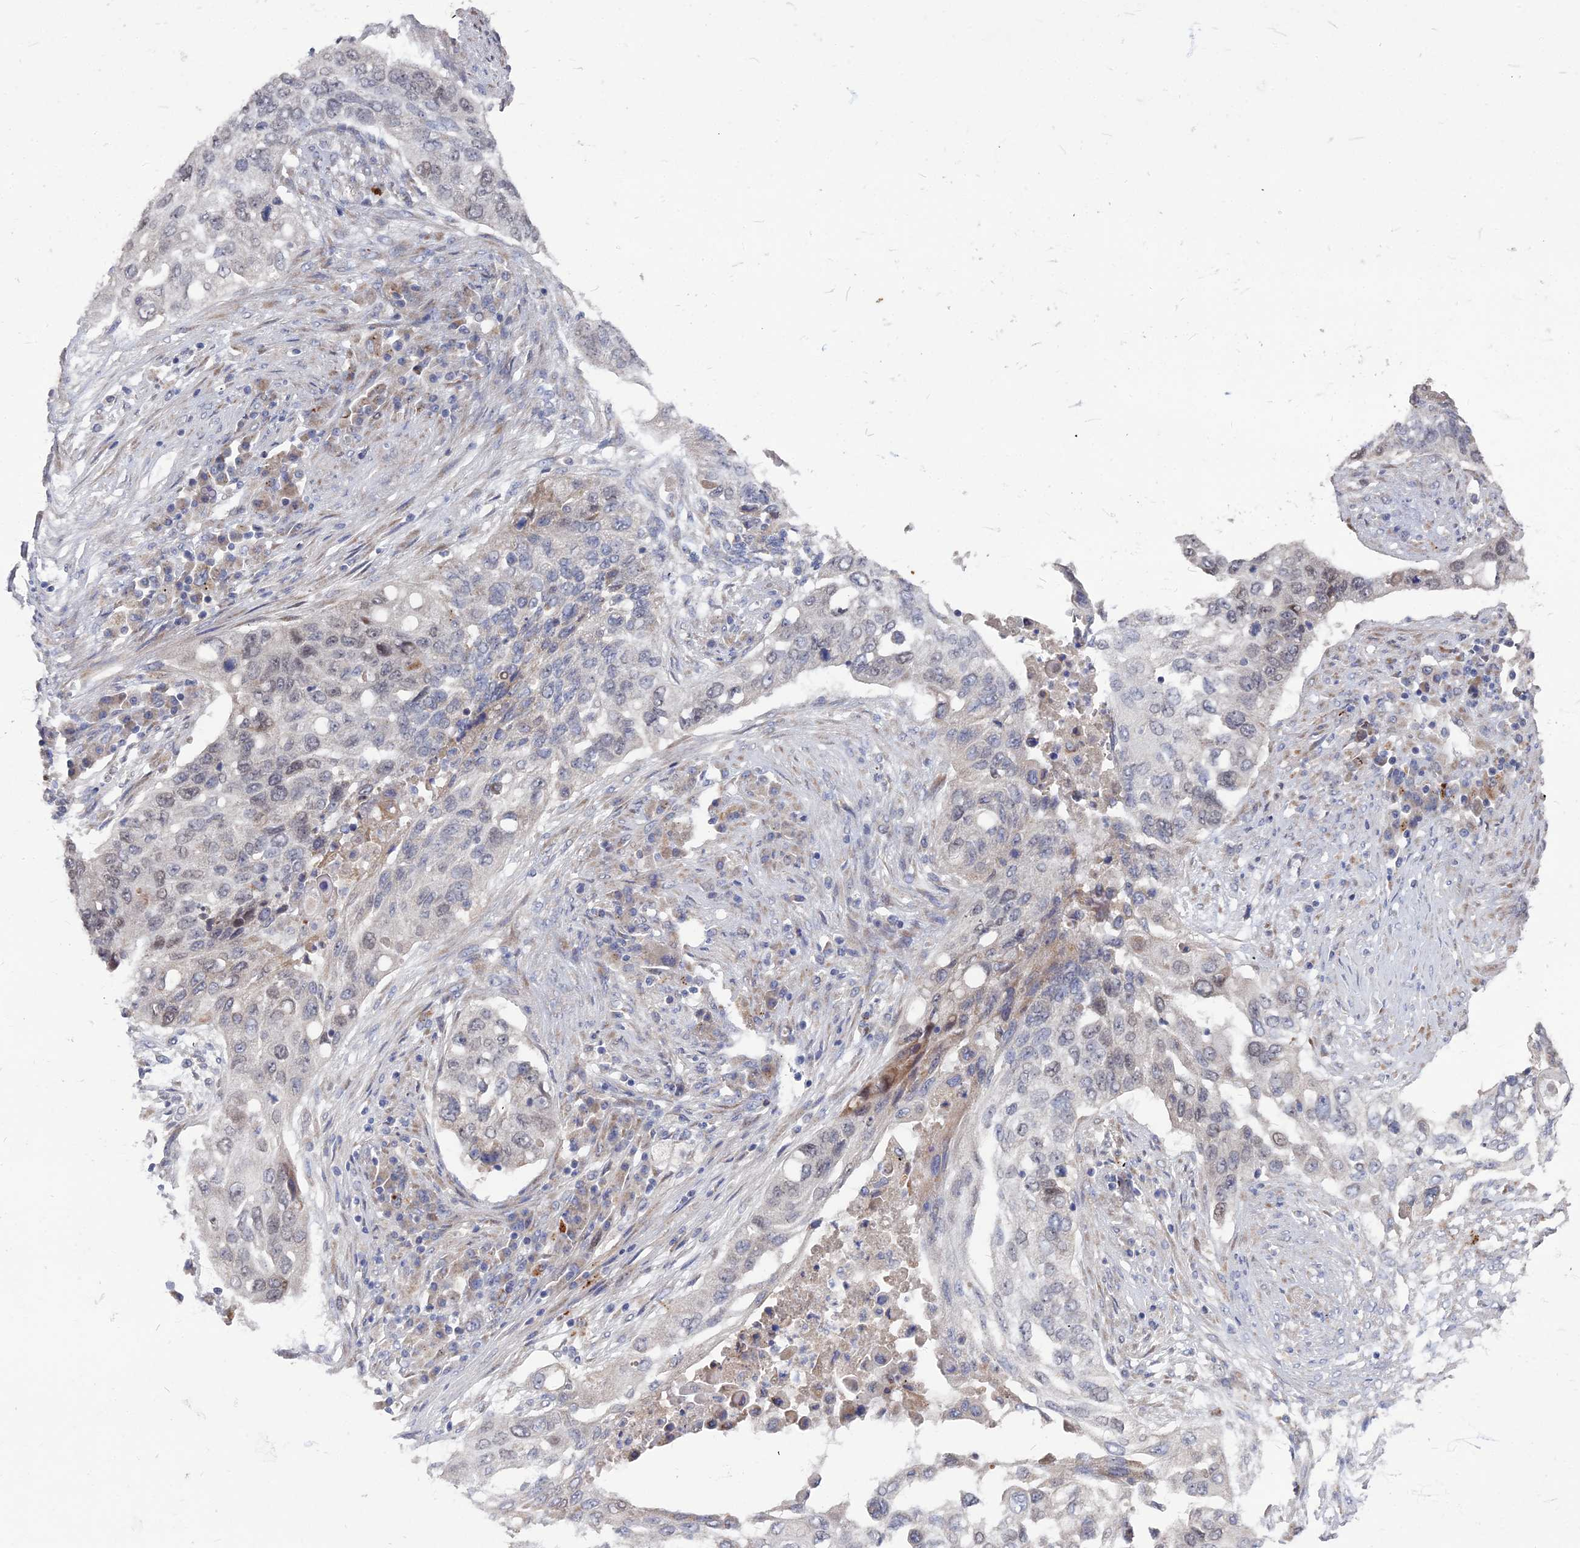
{"staining": {"intensity": "weak", "quantity": "<25%", "location": "cytoplasmic/membranous,nuclear"}, "tissue": "lung cancer", "cell_type": "Tumor cells", "image_type": "cancer", "snomed": [{"axis": "morphology", "description": "Squamous cell carcinoma, NOS"}, {"axis": "topography", "description": "Lung"}], "caption": "High magnification brightfield microscopy of lung cancer (squamous cell carcinoma) stained with DAB (3,3'-diaminobenzidine) (brown) and counterstained with hematoxylin (blue): tumor cells show no significant positivity.", "gene": "TMEM128", "patient": {"sex": "female", "age": 63}}